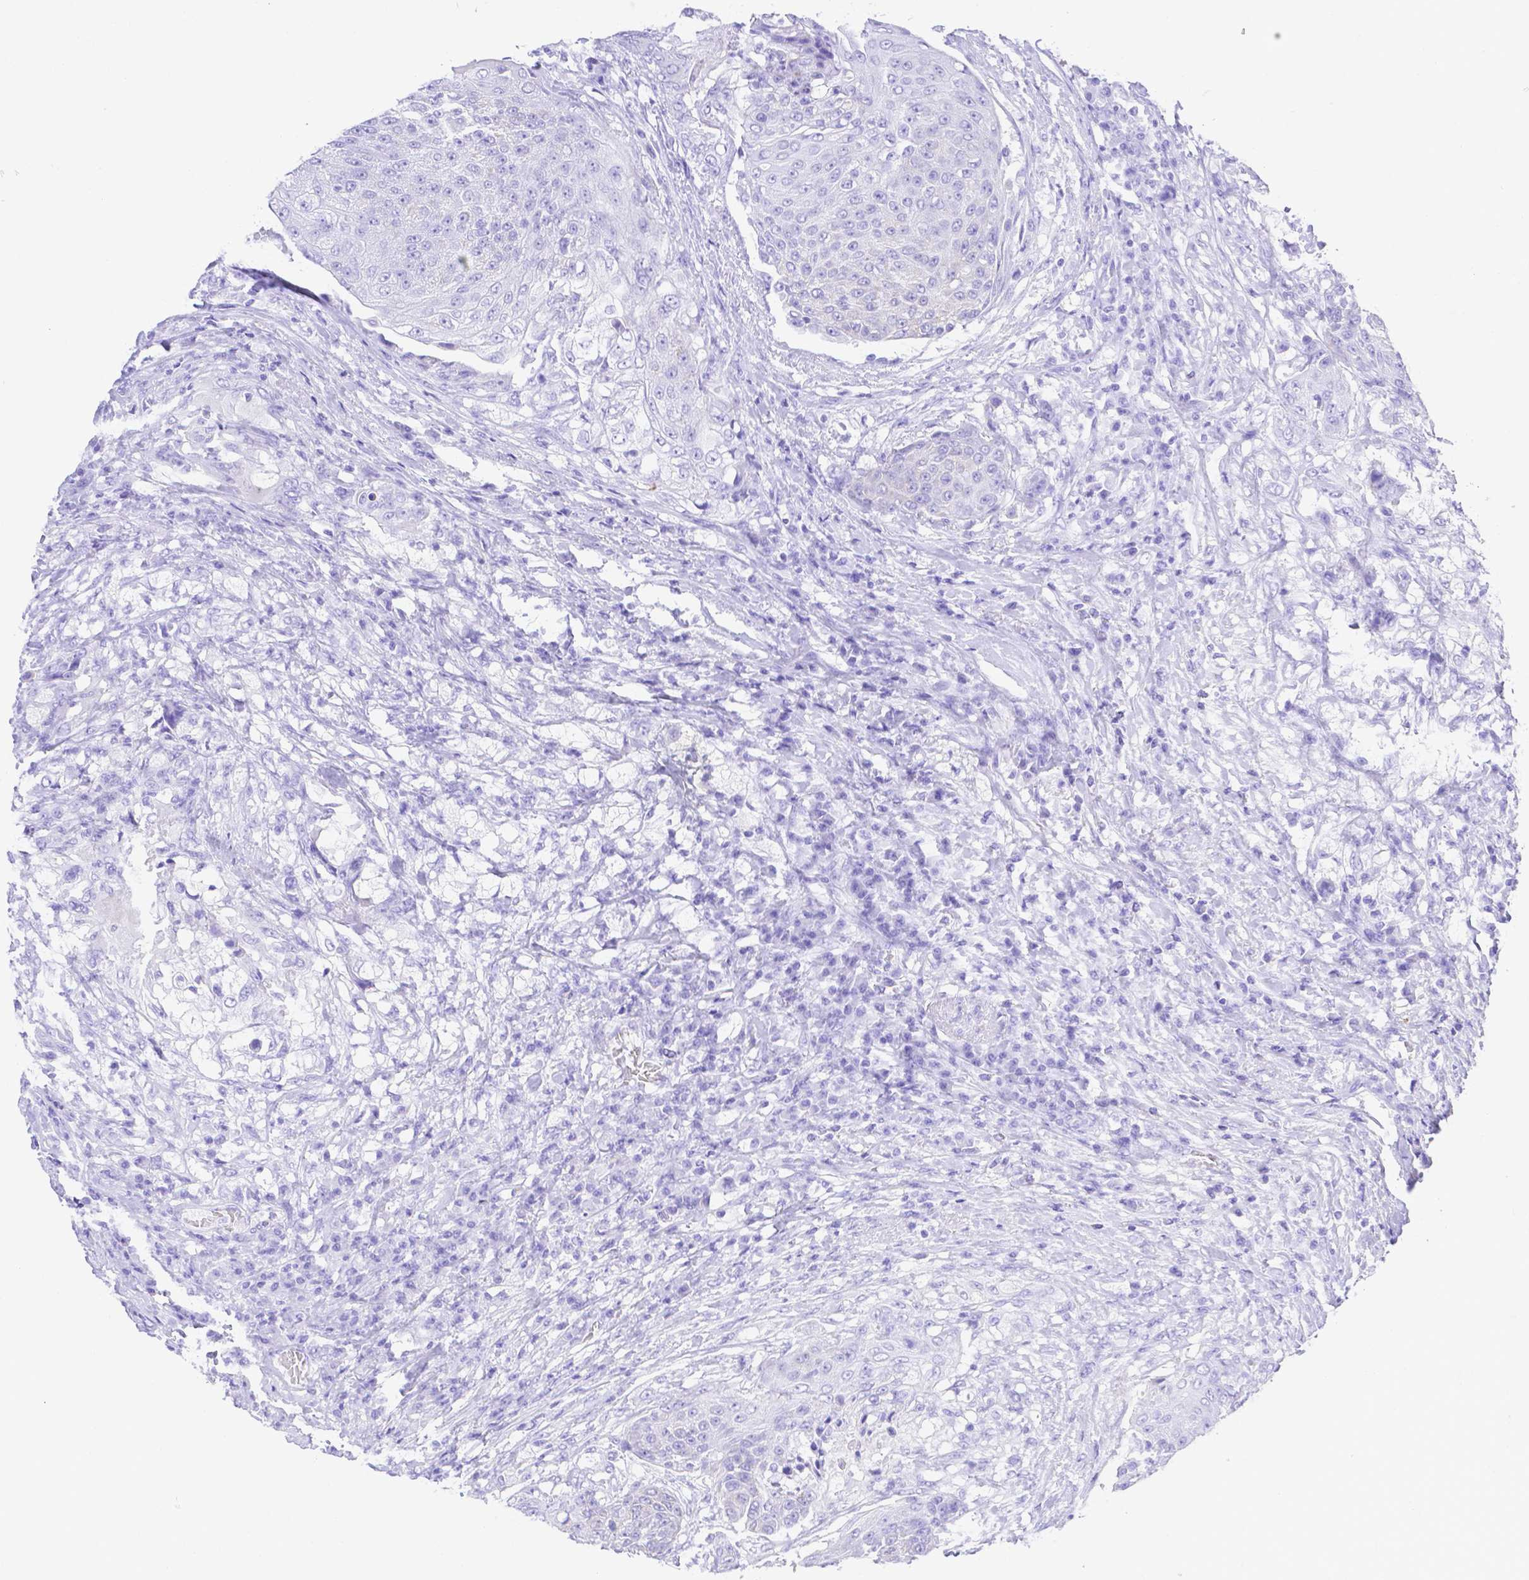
{"staining": {"intensity": "negative", "quantity": "none", "location": "none"}, "tissue": "urothelial cancer", "cell_type": "Tumor cells", "image_type": "cancer", "snomed": [{"axis": "morphology", "description": "Urothelial carcinoma, High grade"}, {"axis": "topography", "description": "Urinary bladder"}], "caption": "Immunohistochemistry (IHC) micrograph of neoplastic tissue: urothelial carcinoma (high-grade) stained with DAB exhibits no significant protein staining in tumor cells.", "gene": "SMR3A", "patient": {"sex": "female", "age": 63}}